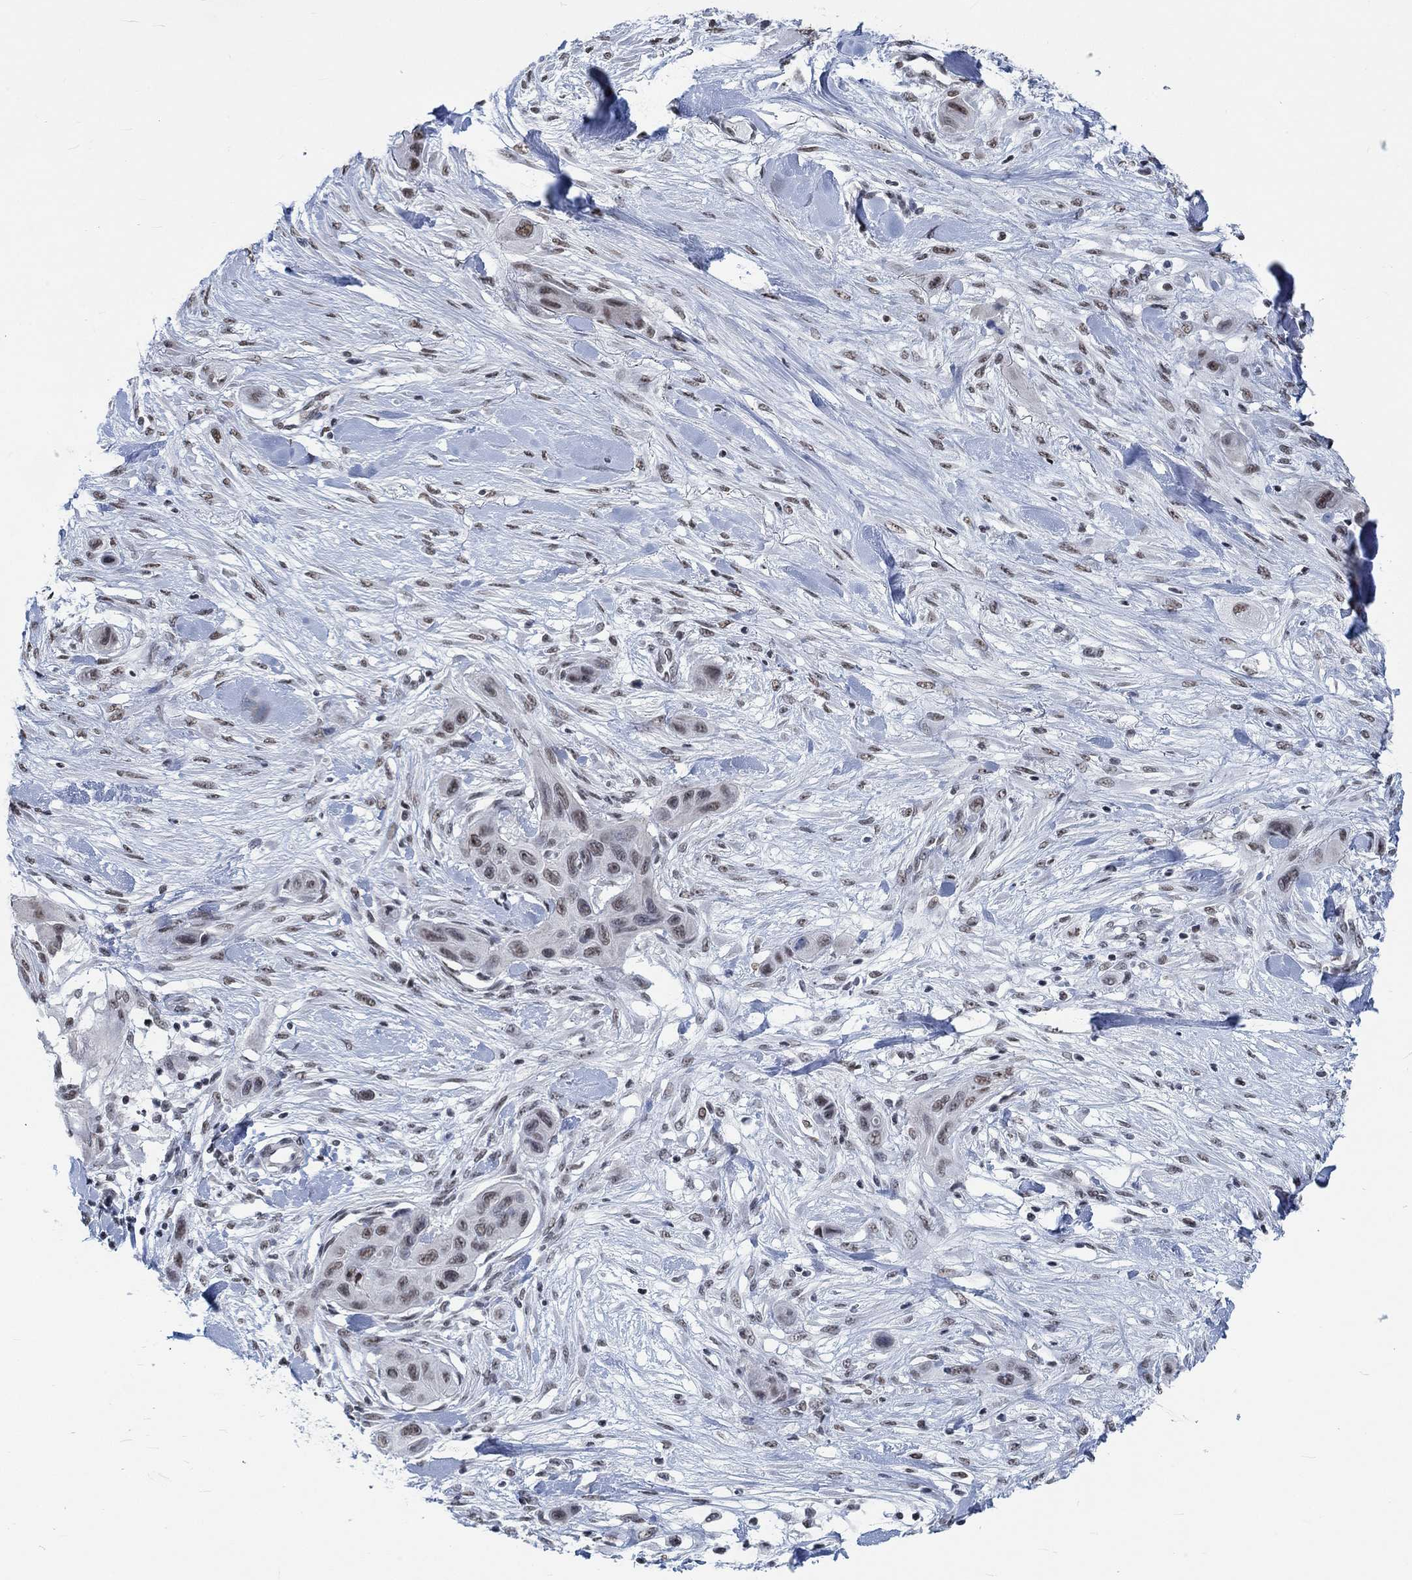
{"staining": {"intensity": "weak", "quantity": "<25%", "location": "nuclear"}, "tissue": "skin cancer", "cell_type": "Tumor cells", "image_type": "cancer", "snomed": [{"axis": "morphology", "description": "Squamous cell carcinoma, NOS"}, {"axis": "topography", "description": "Skin"}], "caption": "IHC of human squamous cell carcinoma (skin) displays no expression in tumor cells.", "gene": "KCNH8", "patient": {"sex": "male", "age": 79}}